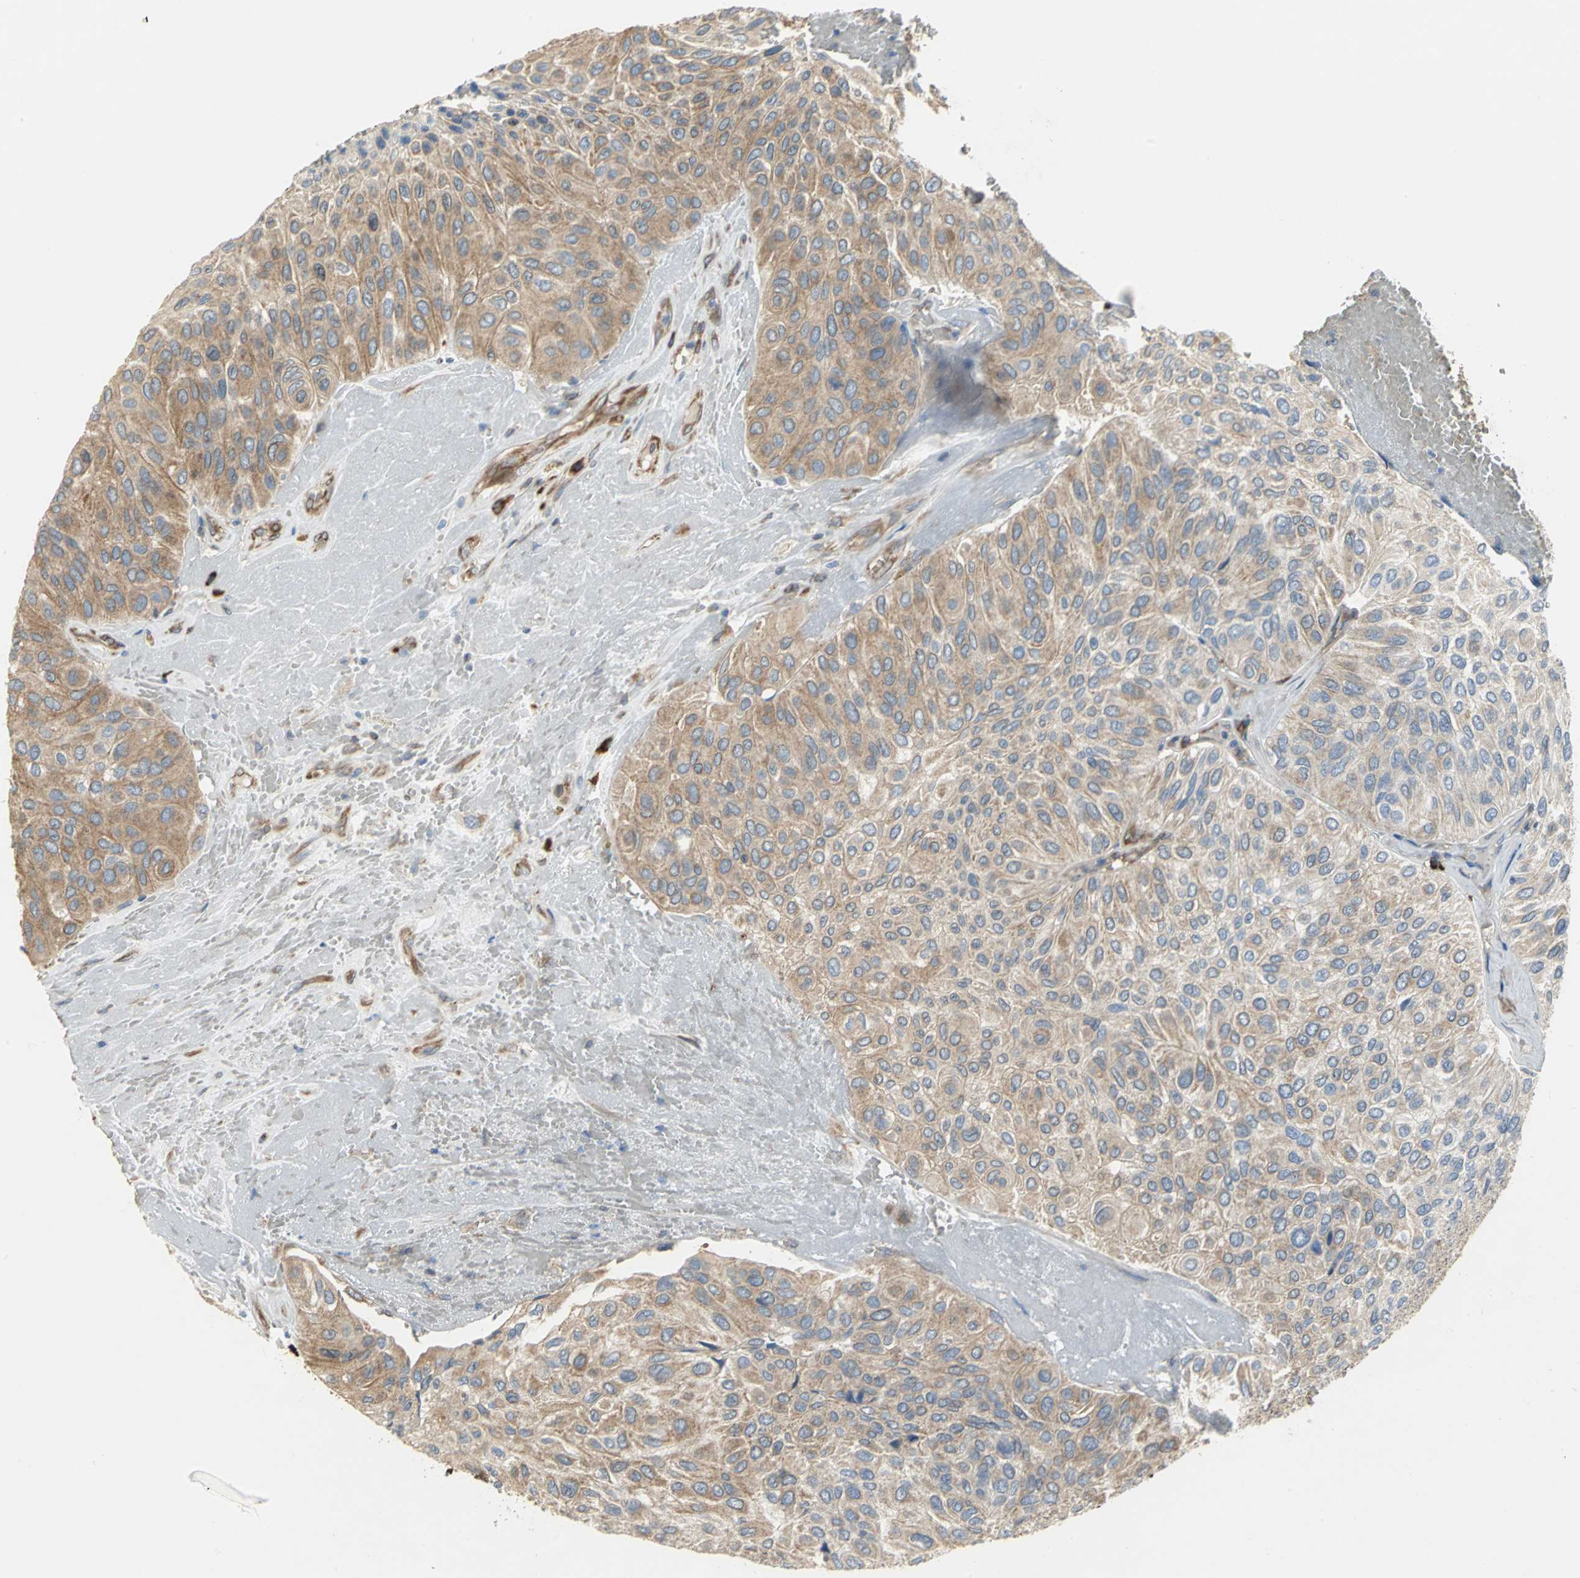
{"staining": {"intensity": "moderate", "quantity": ">75%", "location": "cytoplasmic/membranous"}, "tissue": "urothelial cancer", "cell_type": "Tumor cells", "image_type": "cancer", "snomed": [{"axis": "morphology", "description": "Urothelial carcinoma, High grade"}, {"axis": "topography", "description": "Urinary bladder"}], "caption": "This histopathology image displays IHC staining of high-grade urothelial carcinoma, with medium moderate cytoplasmic/membranous expression in approximately >75% of tumor cells.", "gene": "SYVN1", "patient": {"sex": "male", "age": 66}}